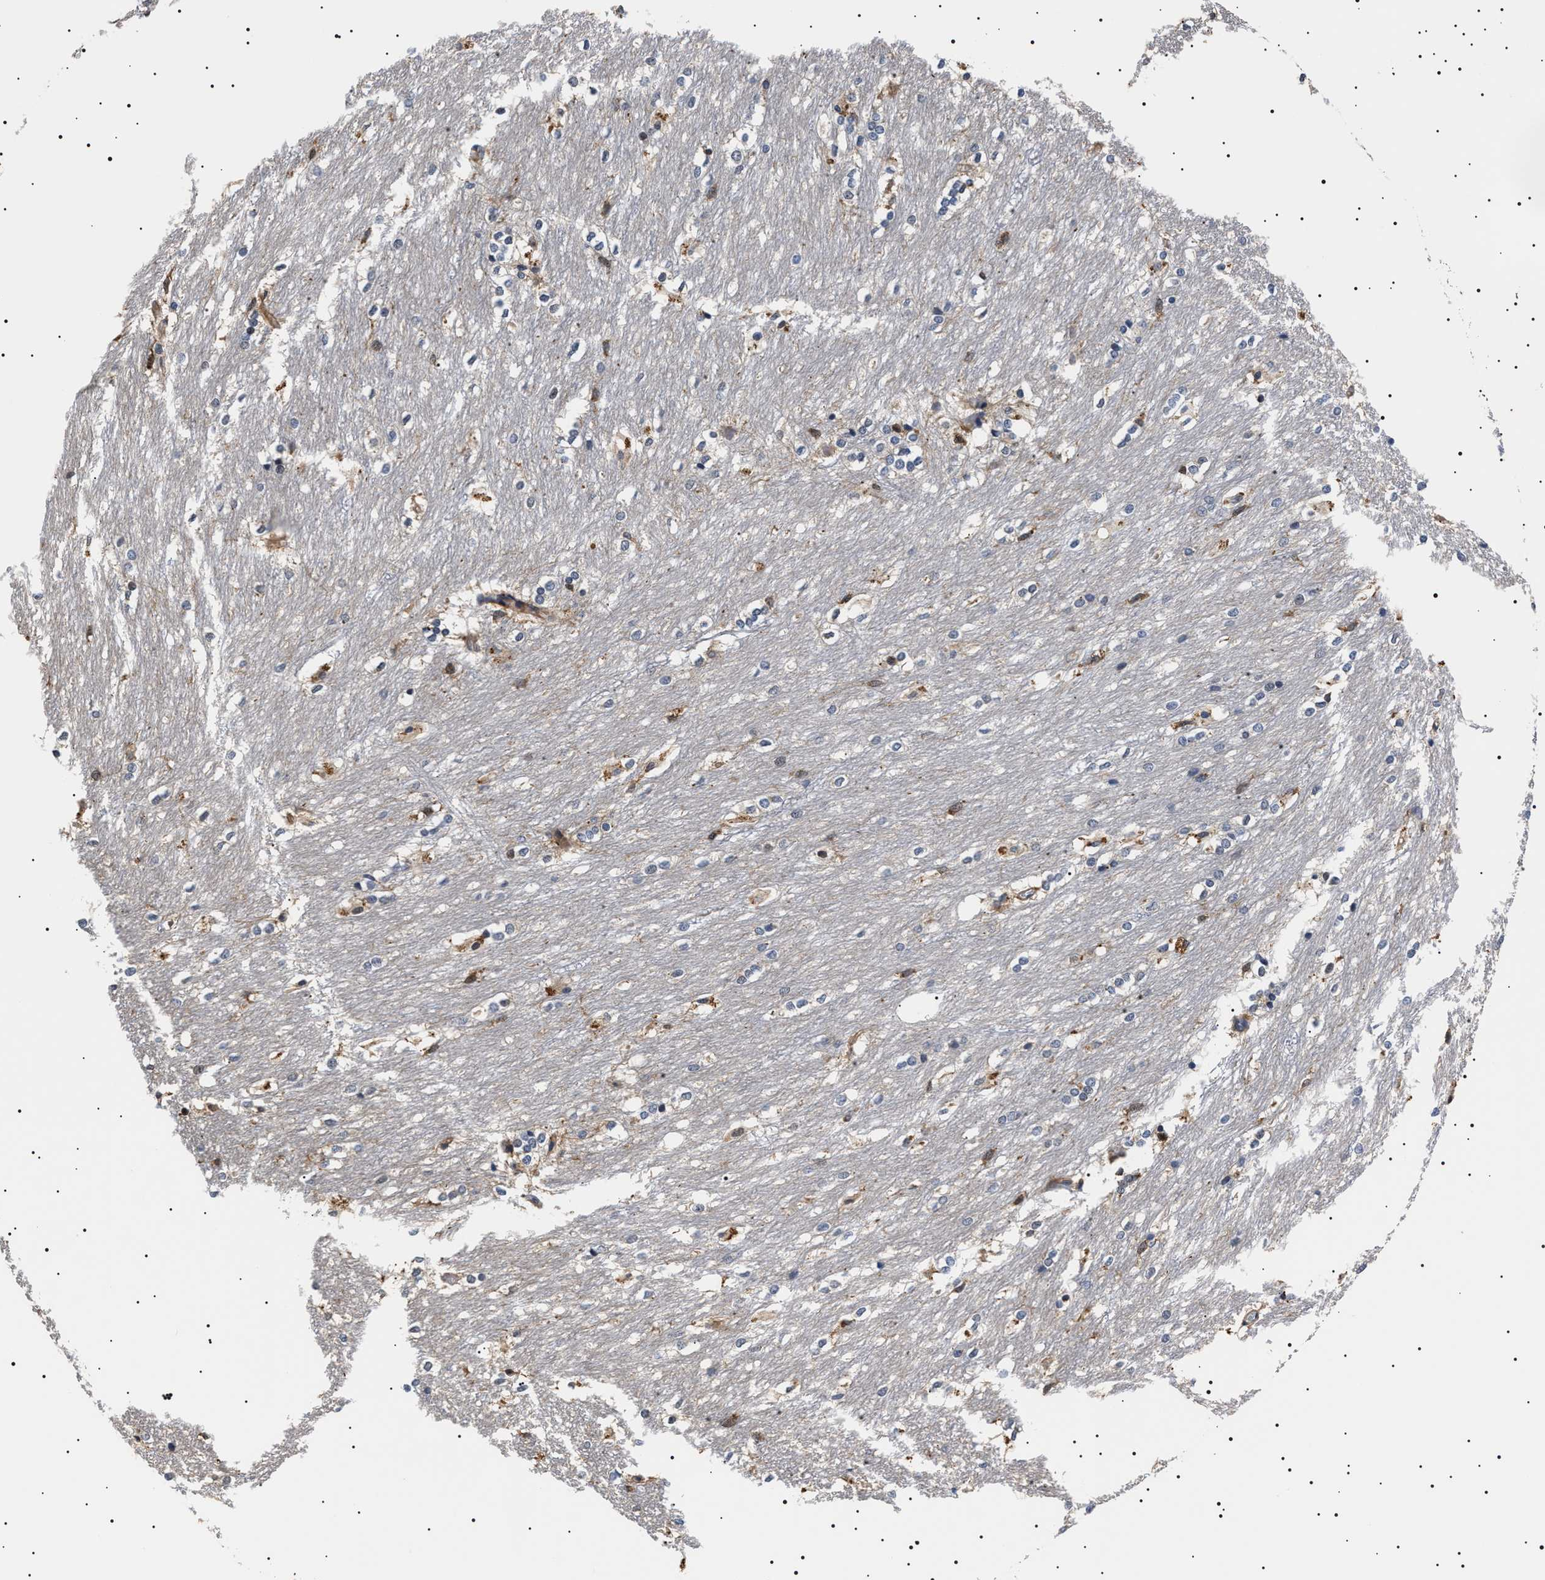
{"staining": {"intensity": "moderate", "quantity": "<25%", "location": "cytoplasmic/membranous"}, "tissue": "caudate", "cell_type": "Glial cells", "image_type": "normal", "snomed": [{"axis": "morphology", "description": "Normal tissue, NOS"}, {"axis": "topography", "description": "Lateral ventricle wall"}], "caption": "An image of caudate stained for a protein reveals moderate cytoplasmic/membranous brown staining in glial cells. Ihc stains the protein of interest in brown and the nuclei are stained blue.", "gene": "SLC4A7", "patient": {"sex": "female", "age": 19}}